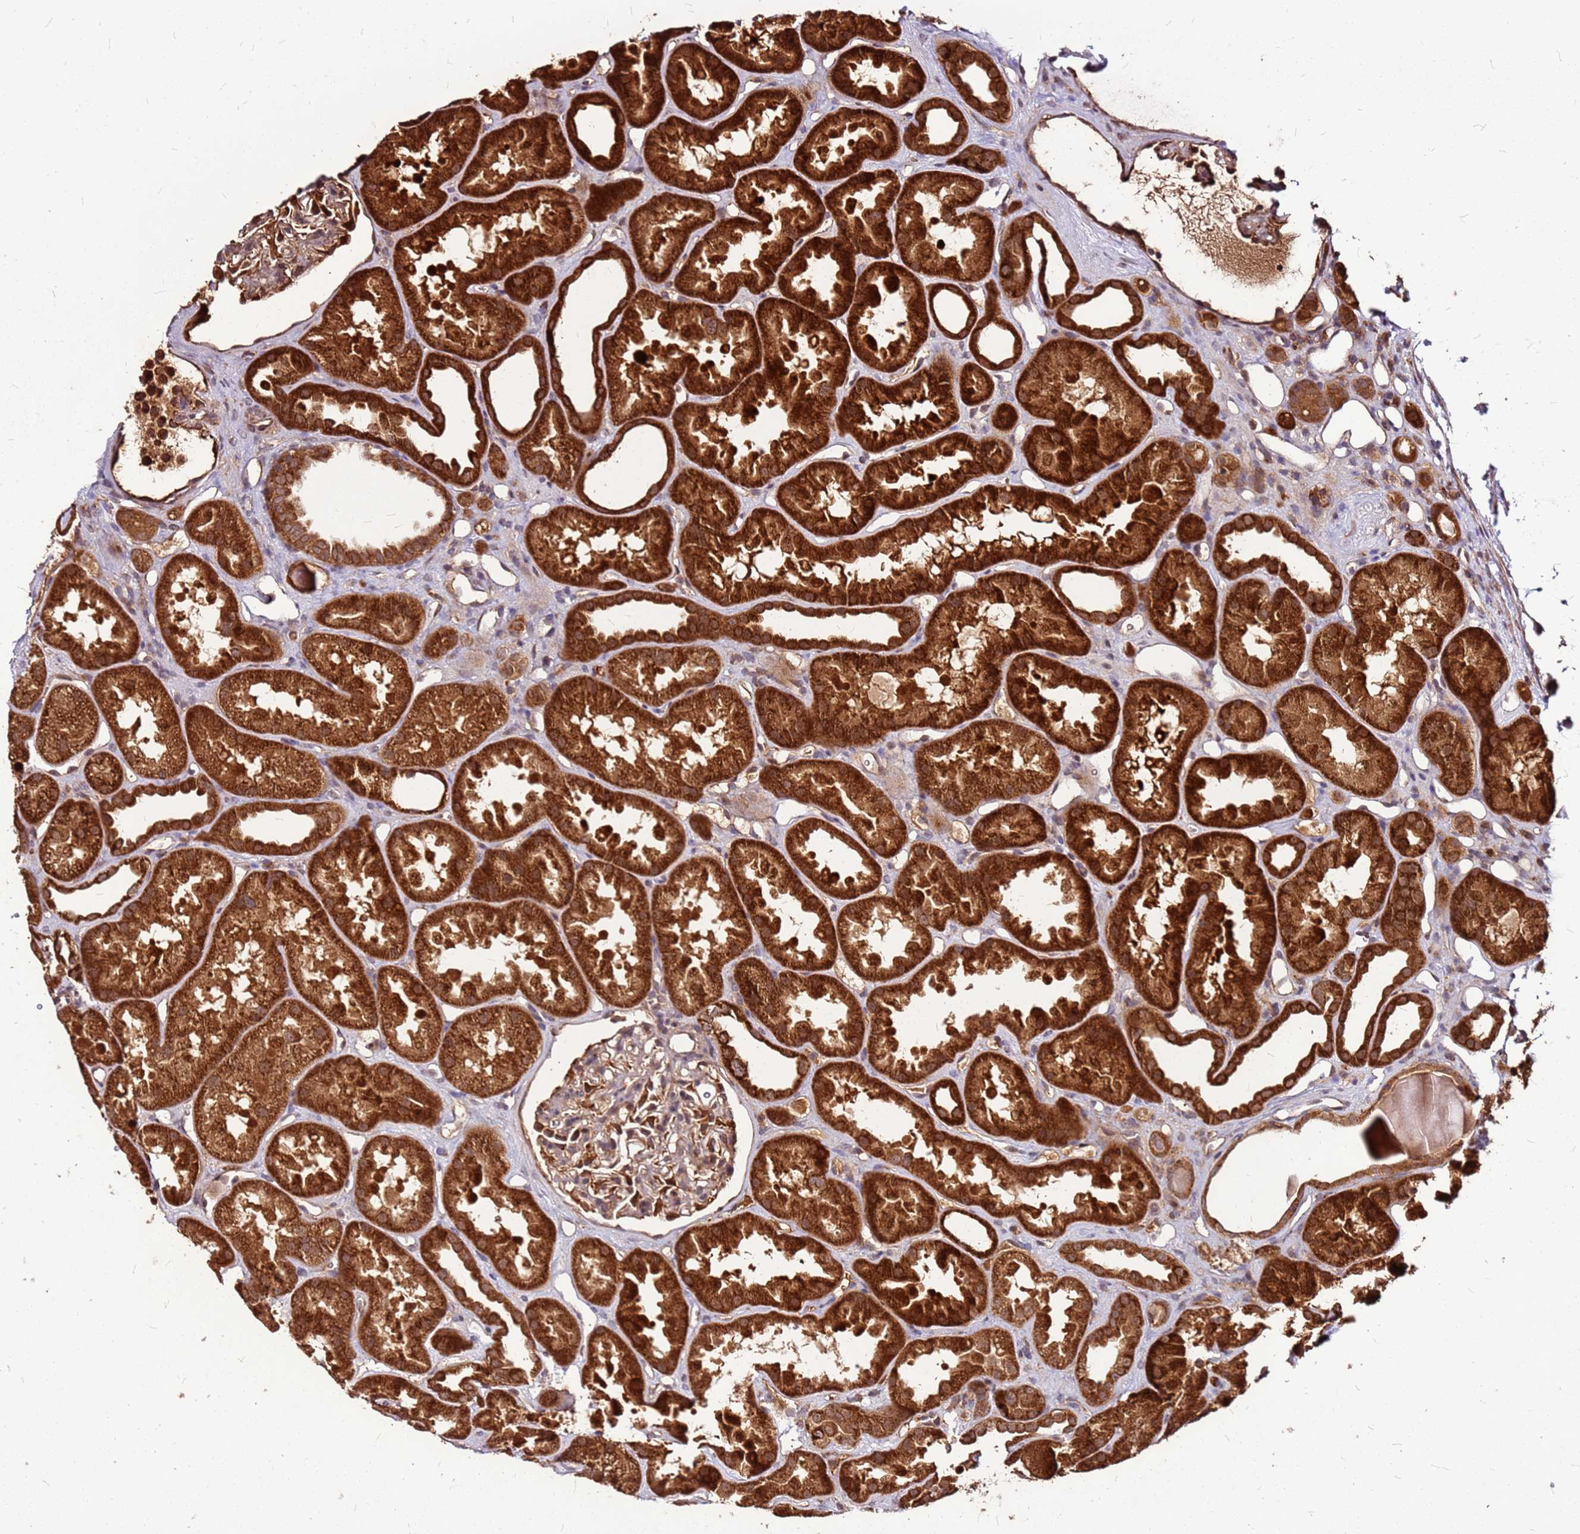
{"staining": {"intensity": "moderate", "quantity": "25%-75%", "location": "cytoplasmic/membranous"}, "tissue": "kidney", "cell_type": "Cells in glomeruli", "image_type": "normal", "snomed": [{"axis": "morphology", "description": "Normal tissue, NOS"}, {"axis": "topography", "description": "Kidney"}], "caption": "Brown immunohistochemical staining in normal human kidney demonstrates moderate cytoplasmic/membranous staining in about 25%-75% of cells in glomeruli.", "gene": "LYPLAL1", "patient": {"sex": "male", "age": 61}}